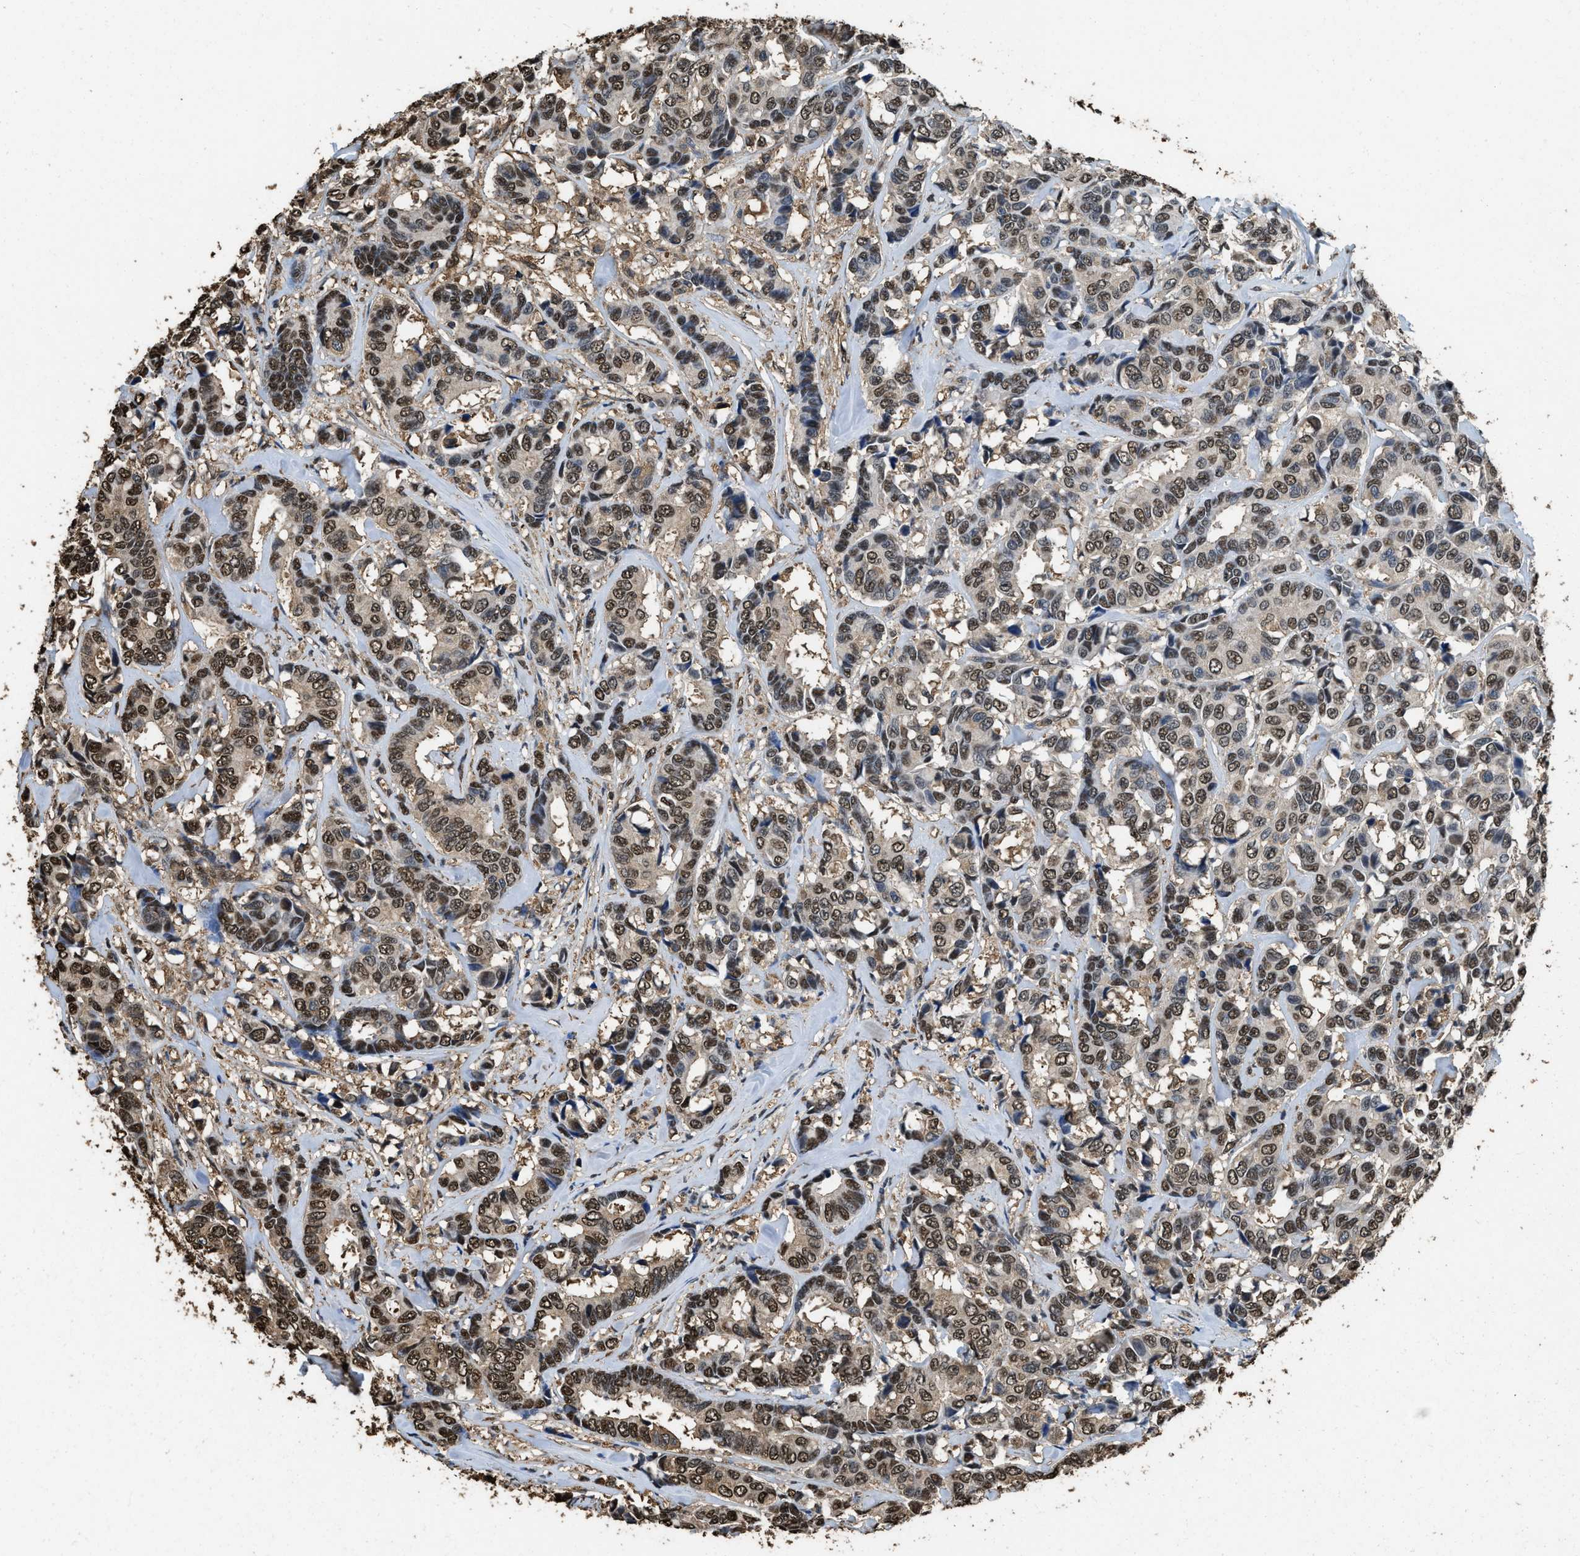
{"staining": {"intensity": "moderate", "quantity": ">75%", "location": "cytoplasmic/membranous,nuclear"}, "tissue": "breast cancer", "cell_type": "Tumor cells", "image_type": "cancer", "snomed": [{"axis": "morphology", "description": "Duct carcinoma"}, {"axis": "topography", "description": "Breast"}], "caption": "Immunohistochemical staining of breast cancer (invasive ductal carcinoma) demonstrates medium levels of moderate cytoplasmic/membranous and nuclear positivity in approximately >75% of tumor cells. (IHC, brightfield microscopy, high magnification).", "gene": "GAPDH", "patient": {"sex": "female", "age": 87}}